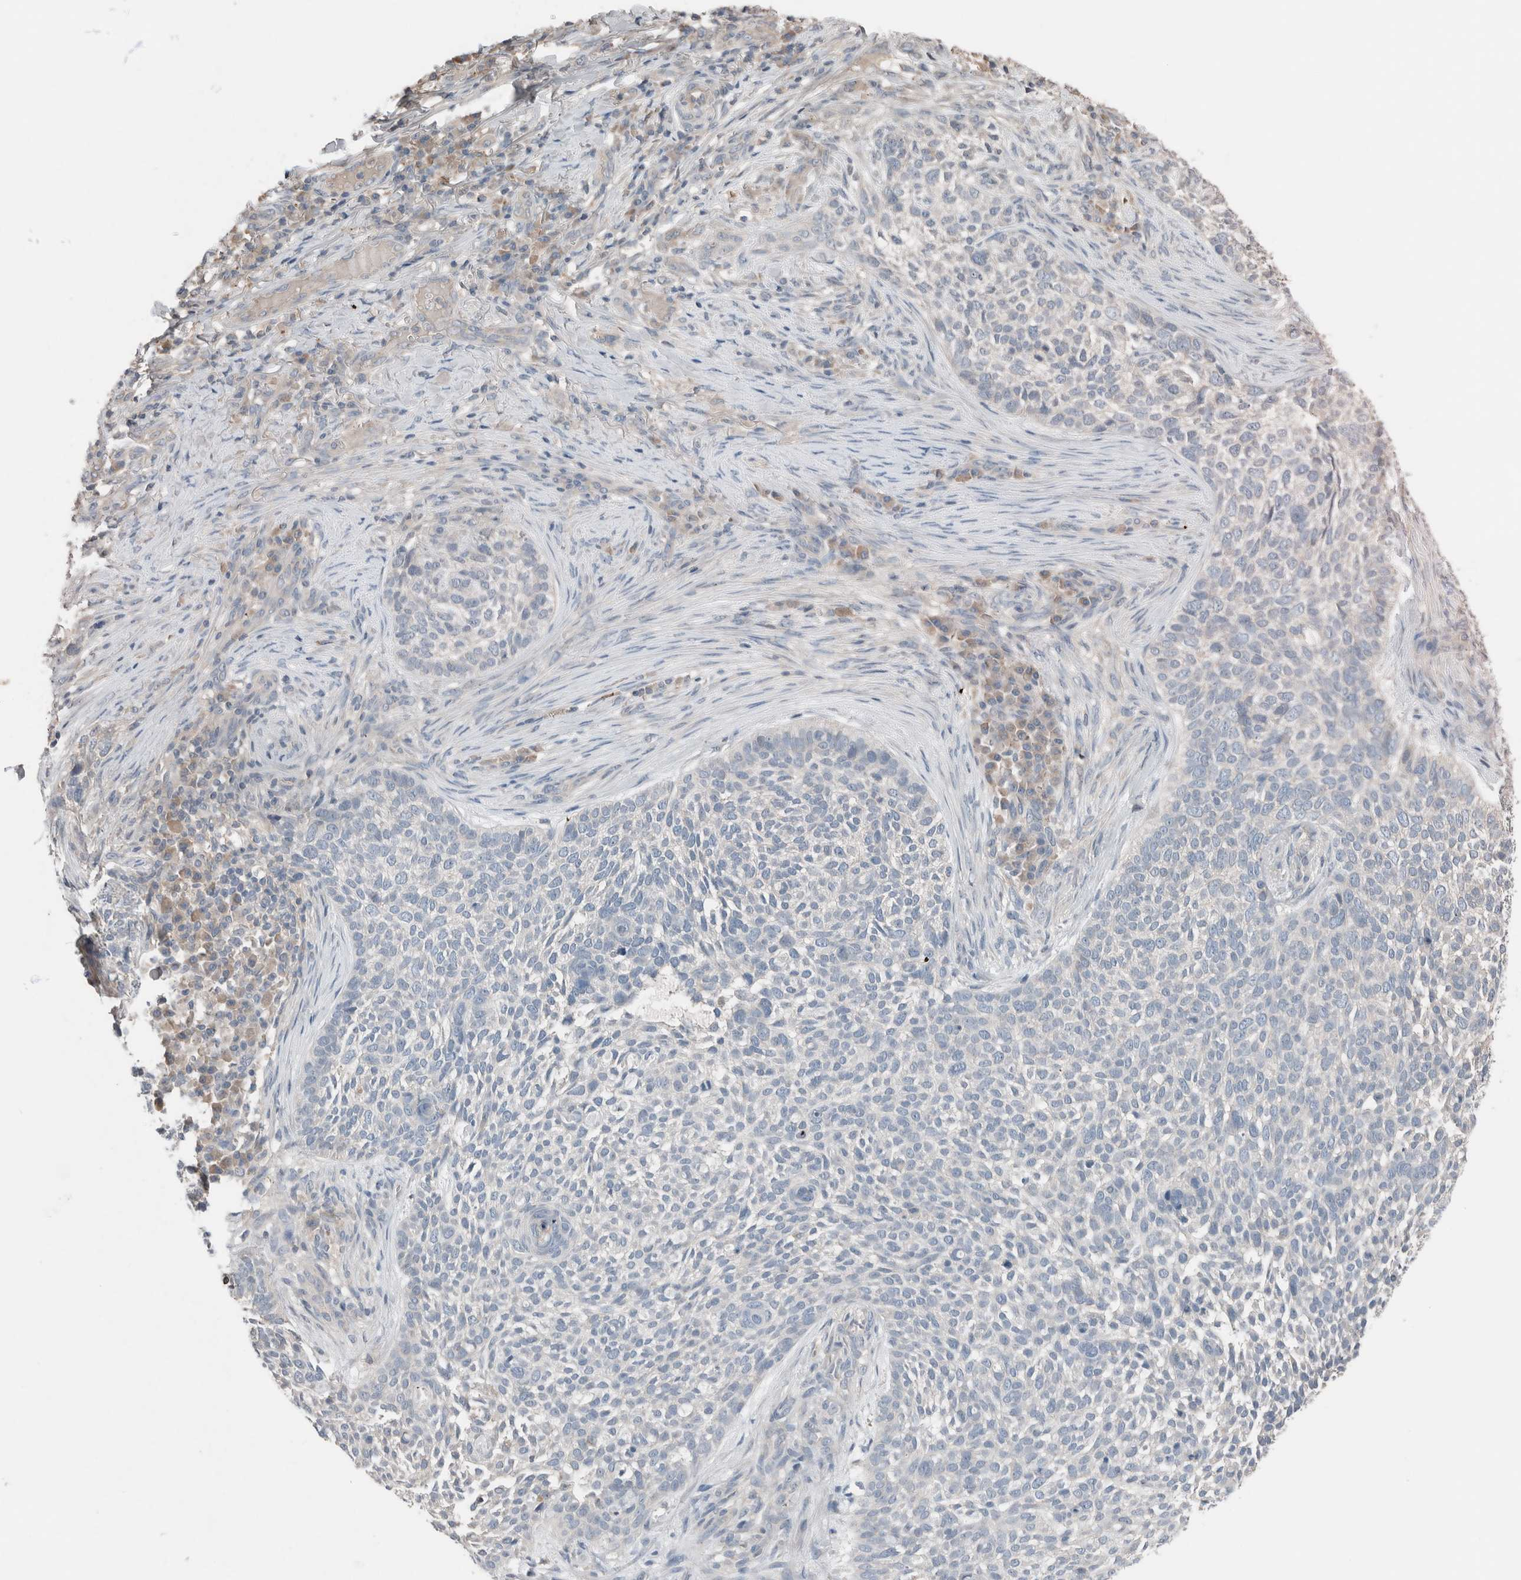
{"staining": {"intensity": "negative", "quantity": "none", "location": "none"}, "tissue": "skin cancer", "cell_type": "Tumor cells", "image_type": "cancer", "snomed": [{"axis": "morphology", "description": "Basal cell carcinoma"}, {"axis": "topography", "description": "Skin"}], "caption": "A high-resolution micrograph shows immunohistochemistry staining of basal cell carcinoma (skin), which shows no significant positivity in tumor cells.", "gene": "ERAP2", "patient": {"sex": "female", "age": 64}}